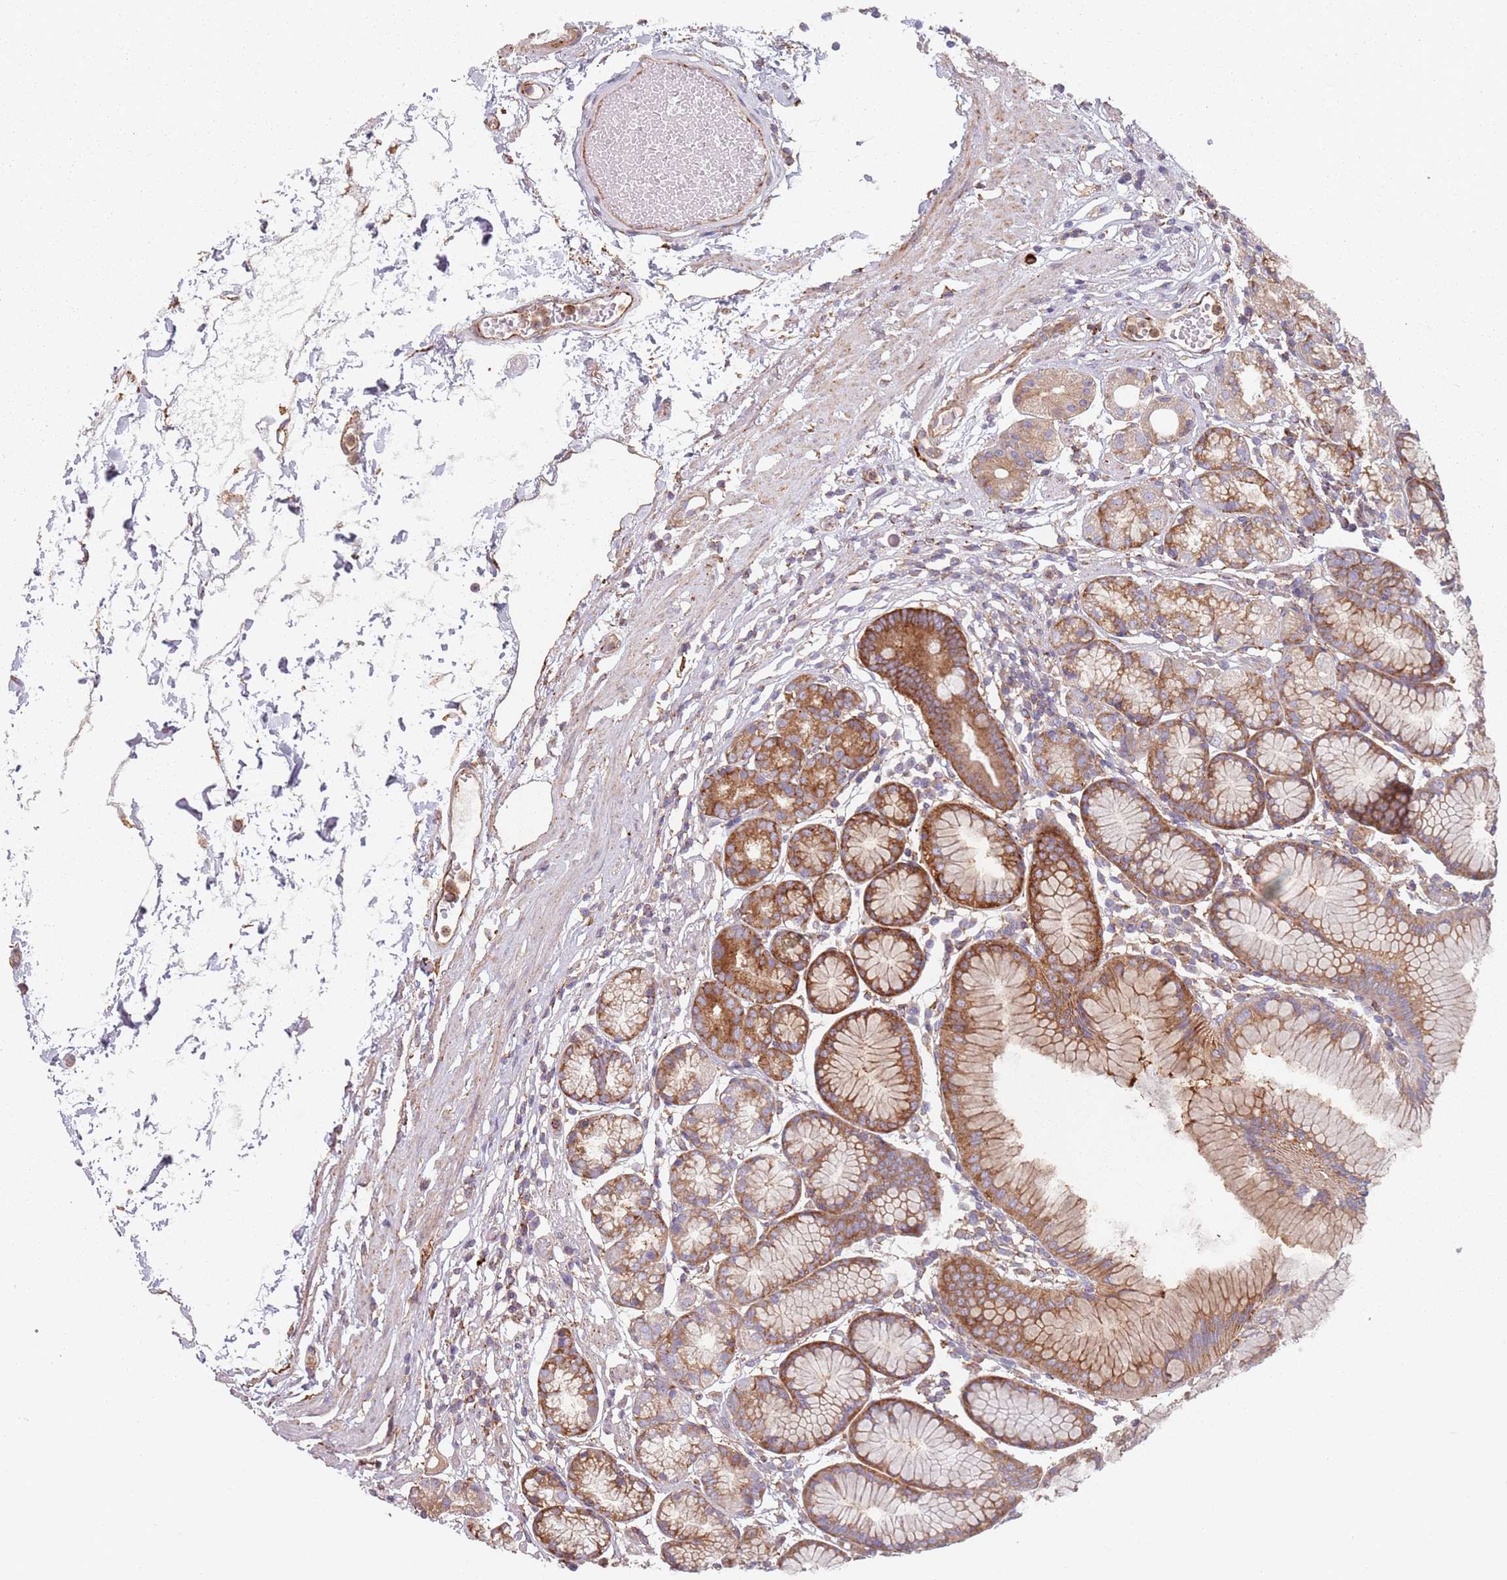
{"staining": {"intensity": "moderate", "quantity": "25%-75%", "location": "cytoplasmic/membranous"}, "tissue": "stomach", "cell_type": "Glandular cells", "image_type": "normal", "snomed": [{"axis": "morphology", "description": "Normal tissue, NOS"}, {"axis": "topography", "description": "Stomach"}], "caption": "IHC photomicrograph of benign human stomach stained for a protein (brown), which exhibits medium levels of moderate cytoplasmic/membranous positivity in about 25%-75% of glandular cells.", "gene": "TPD52L2", "patient": {"sex": "female", "age": 57}}